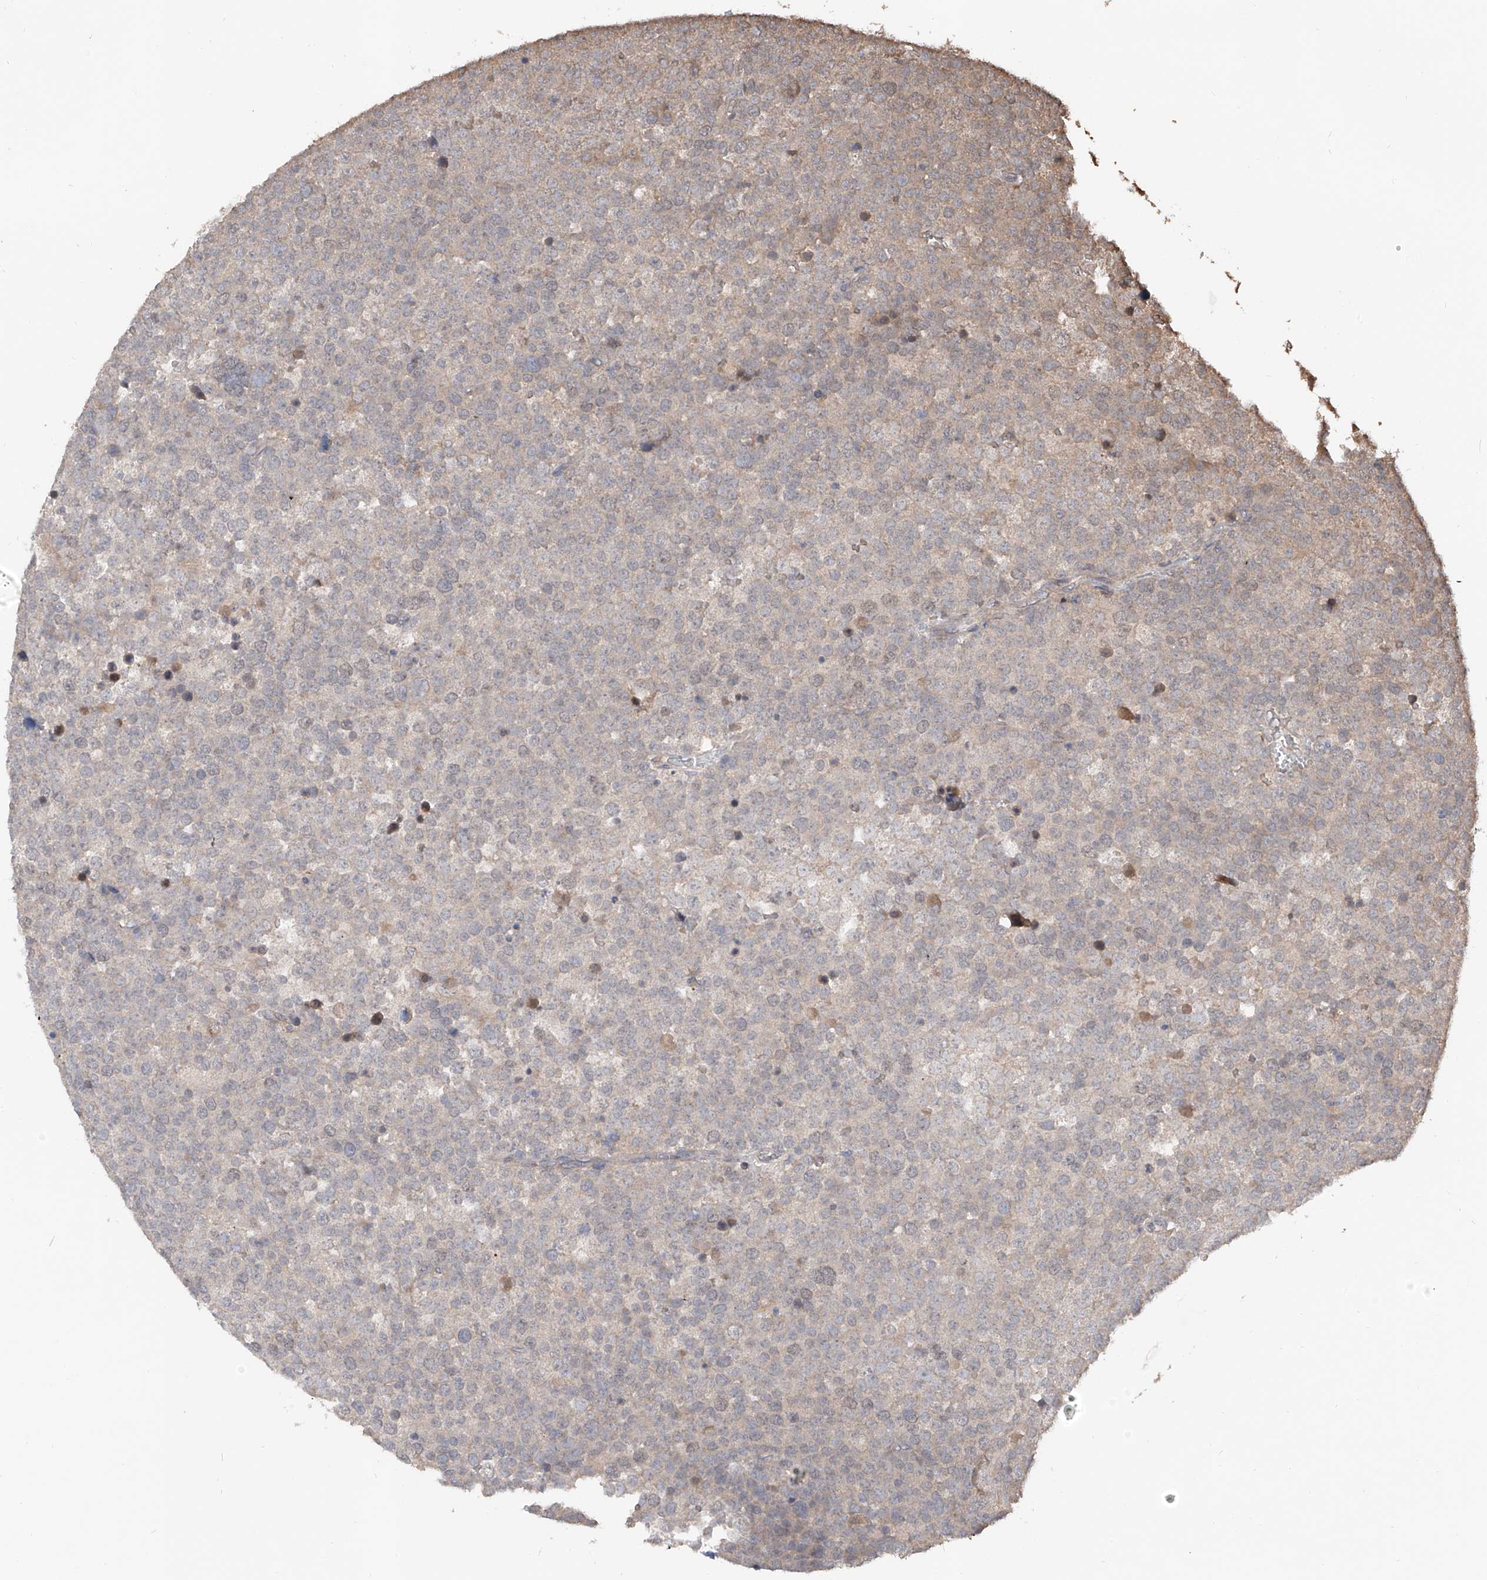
{"staining": {"intensity": "weak", "quantity": "<25%", "location": "cytoplasmic/membranous"}, "tissue": "testis cancer", "cell_type": "Tumor cells", "image_type": "cancer", "snomed": [{"axis": "morphology", "description": "Seminoma, NOS"}, {"axis": "topography", "description": "Testis"}], "caption": "IHC histopathology image of neoplastic tissue: human testis cancer stained with DAB reveals no significant protein positivity in tumor cells.", "gene": "FAM135A", "patient": {"sex": "male", "age": 71}}